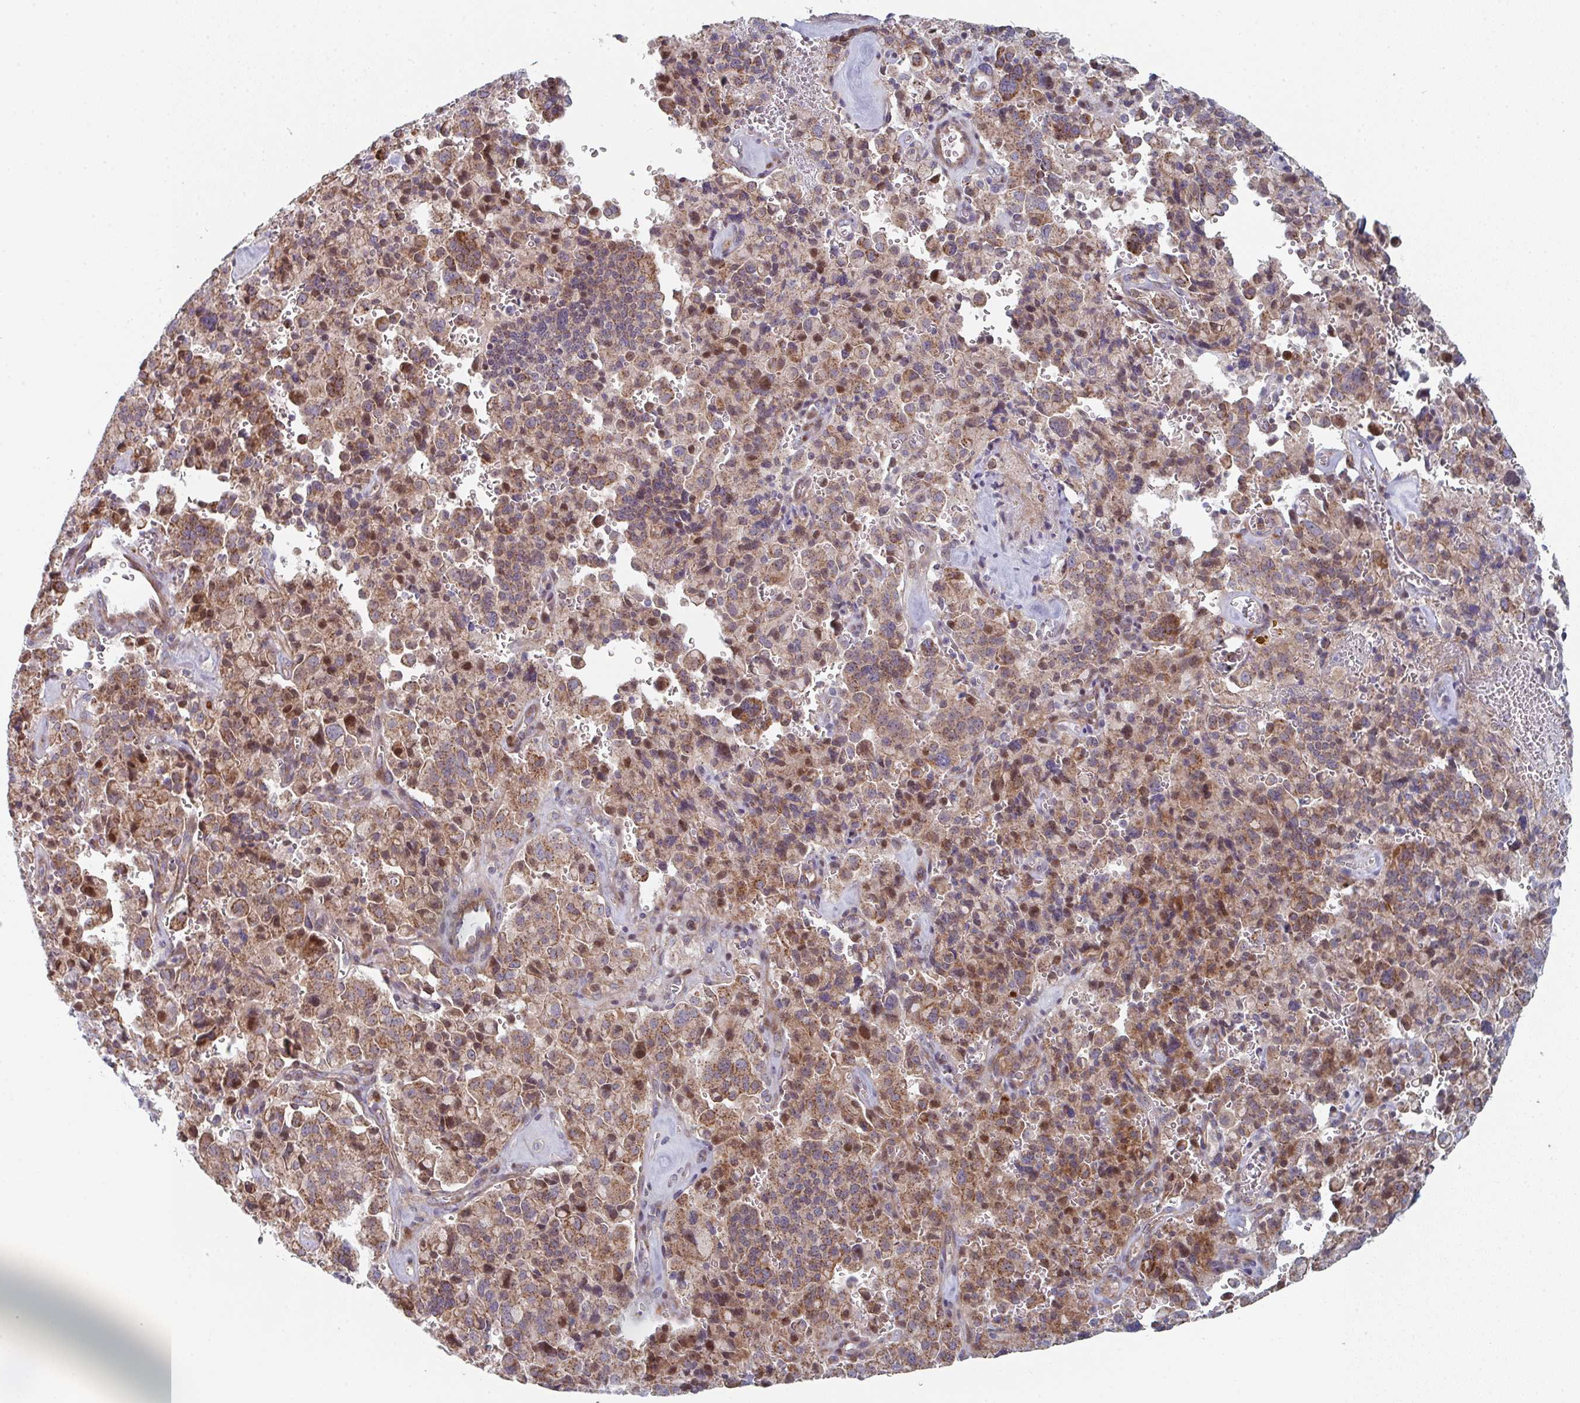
{"staining": {"intensity": "moderate", "quantity": ">75%", "location": "cytoplasmic/membranous,nuclear"}, "tissue": "pancreatic cancer", "cell_type": "Tumor cells", "image_type": "cancer", "snomed": [{"axis": "morphology", "description": "Adenocarcinoma, NOS"}, {"axis": "topography", "description": "Pancreas"}], "caption": "This is an image of IHC staining of pancreatic cancer (adenocarcinoma), which shows moderate positivity in the cytoplasmic/membranous and nuclear of tumor cells.", "gene": "ZNF644", "patient": {"sex": "male", "age": 65}}